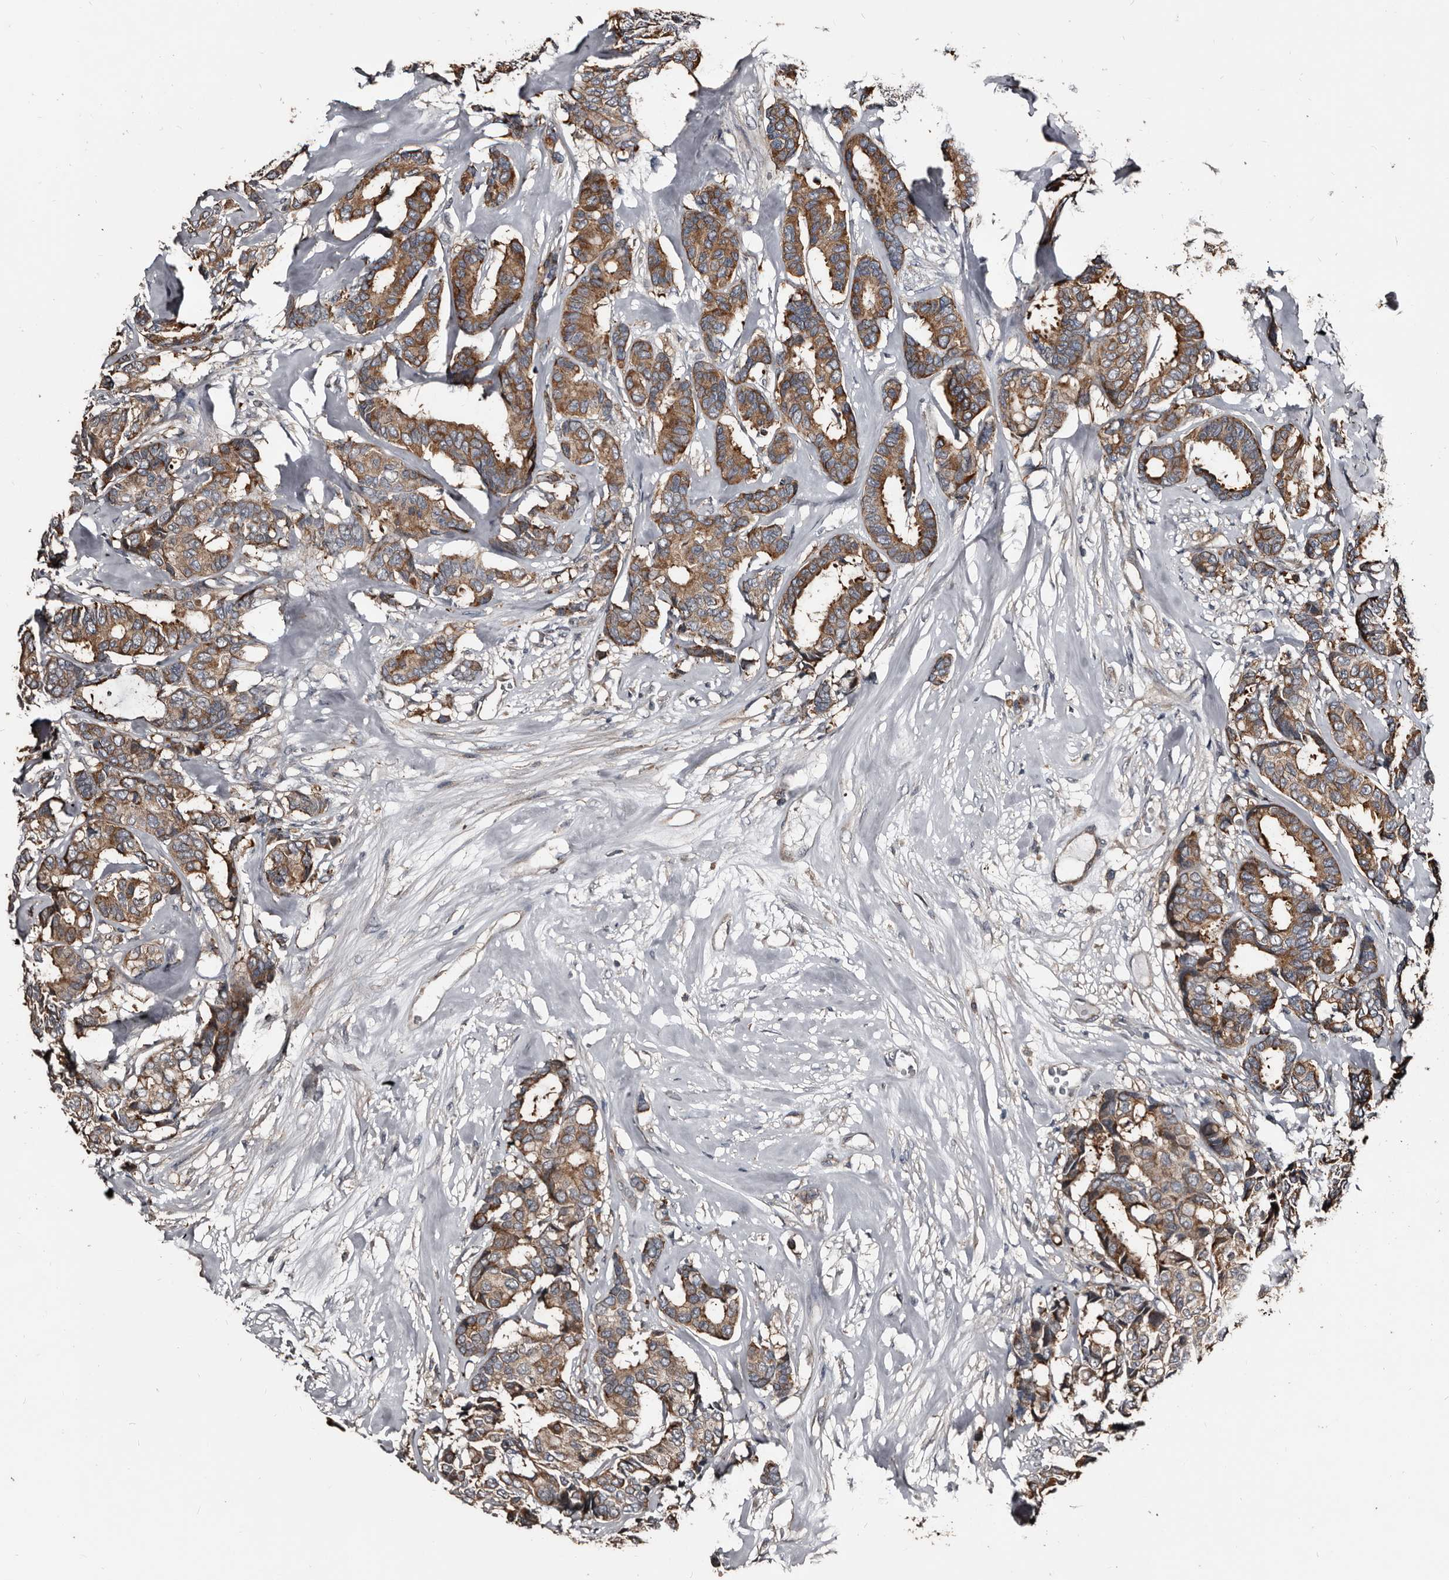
{"staining": {"intensity": "moderate", "quantity": ">75%", "location": "cytoplasmic/membranous"}, "tissue": "breast cancer", "cell_type": "Tumor cells", "image_type": "cancer", "snomed": [{"axis": "morphology", "description": "Duct carcinoma"}, {"axis": "topography", "description": "Breast"}], "caption": "Protein staining of infiltrating ductal carcinoma (breast) tissue reveals moderate cytoplasmic/membranous positivity in about >75% of tumor cells. Nuclei are stained in blue.", "gene": "DHPS", "patient": {"sex": "female", "age": 87}}